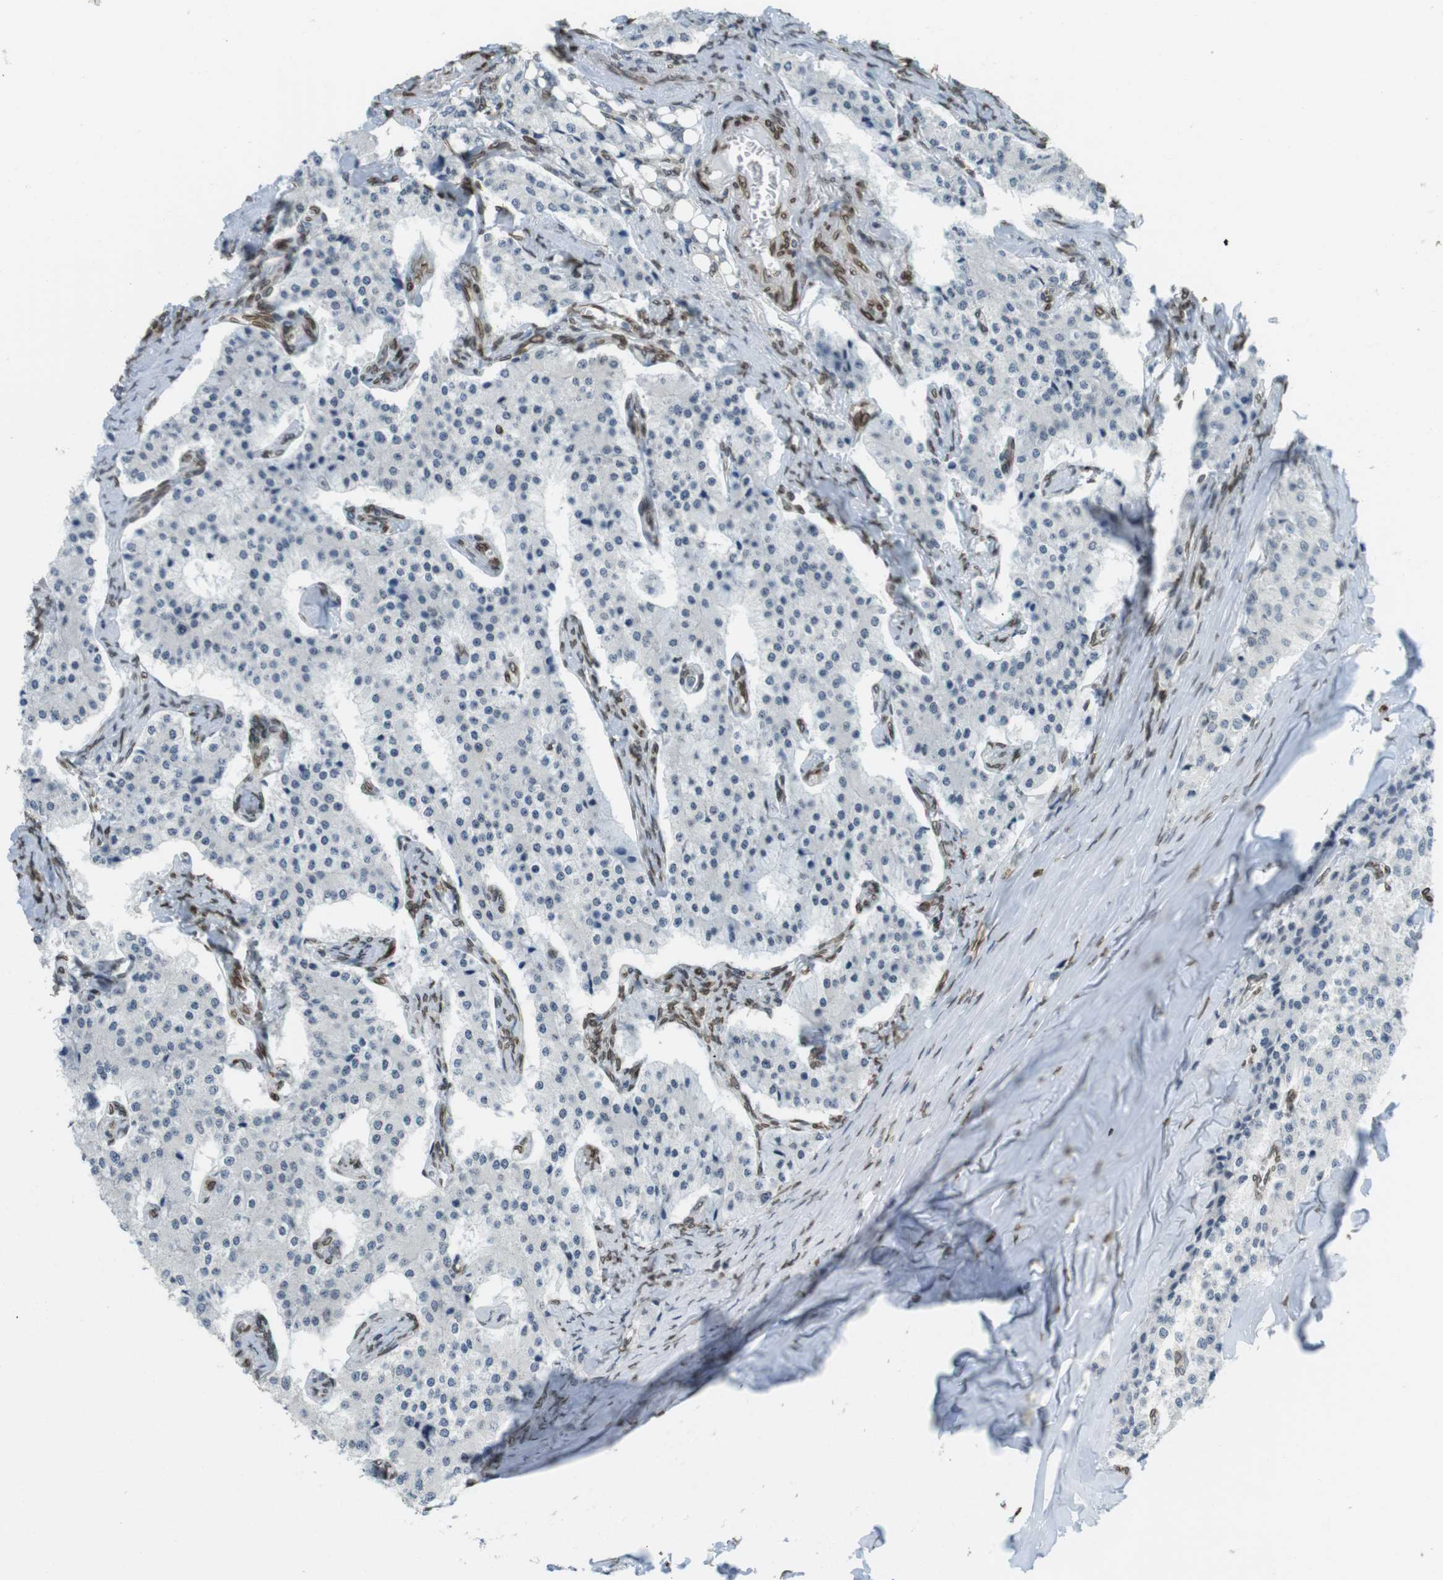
{"staining": {"intensity": "negative", "quantity": "none", "location": "none"}, "tissue": "carcinoid", "cell_type": "Tumor cells", "image_type": "cancer", "snomed": [{"axis": "morphology", "description": "Carcinoid, malignant, NOS"}, {"axis": "topography", "description": "Colon"}], "caption": "Tumor cells show no significant expression in carcinoid (malignant).", "gene": "ARL6IP6", "patient": {"sex": "female", "age": 52}}